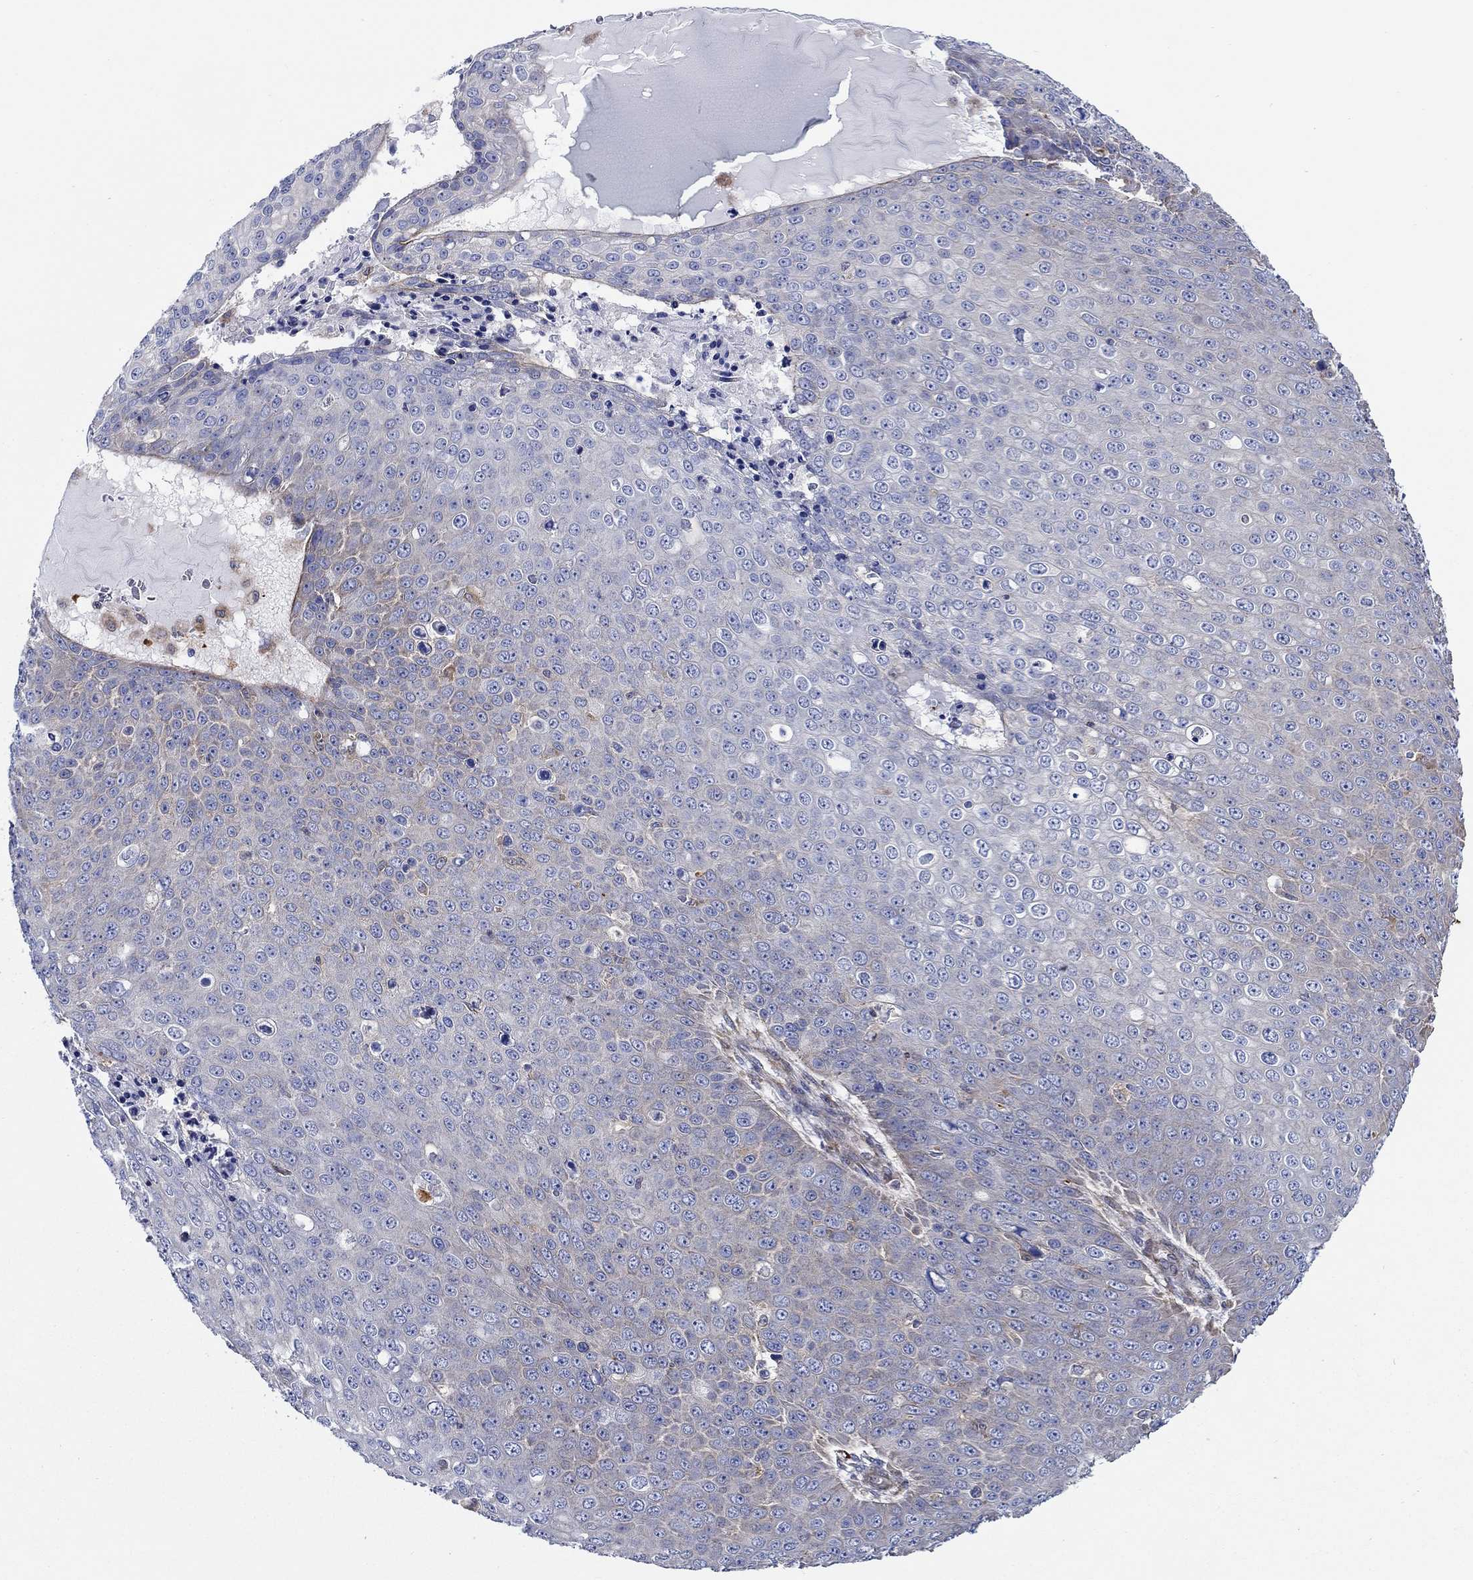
{"staining": {"intensity": "negative", "quantity": "none", "location": "none"}, "tissue": "skin cancer", "cell_type": "Tumor cells", "image_type": "cancer", "snomed": [{"axis": "morphology", "description": "Squamous cell carcinoma, NOS"}, {"axis": "topography", "description": "Skin"}], "caption": "A high-resolution histopathology image shows IHC staining of skin cancer (squamous cell carcinoma), which exhibits no significant staining in tumor cells.", "gene": "FMN1", "patient": {"sex": "male", "age": 71}}